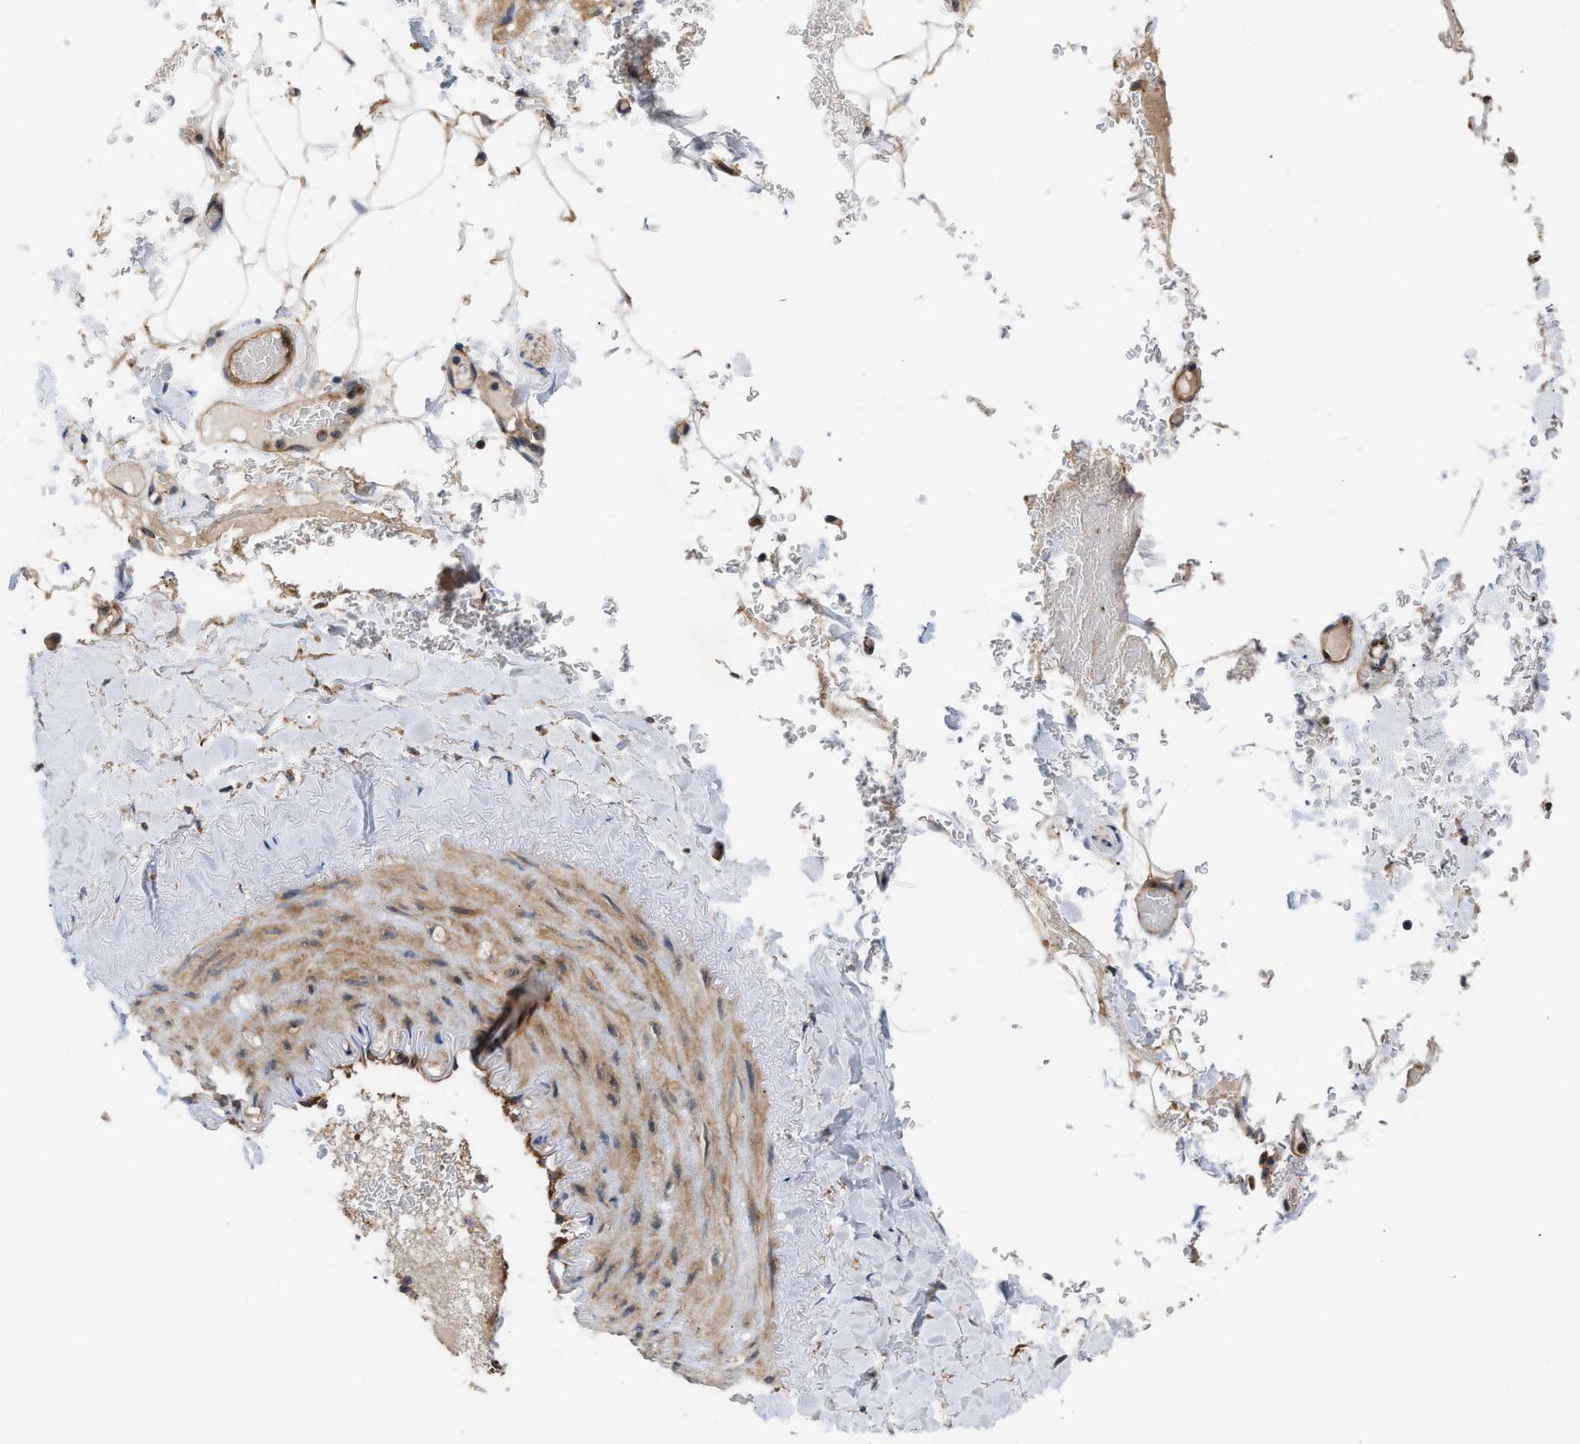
{"staining": {"intensity": "negative", "quantity": "none", "location": "none"}, "tissue": "adipose tissue", "cell_type": "Adipocytes", "image_type": "normal", "snomed": [{"axis": "morphology", "description": "Normal tissue, NOS"}, {"axis": "topography", "description": "Peripheral nerve tissue"}], "caption": "Protein analysis of benign adipose tissue demonstrates no significant positivity in adipocytes. (Immunohistochemistry (ihc), brightfield microscopy, high magnification).", "gene": "LAPTM4B", "patient": {"sex": "male", "age": 70}}